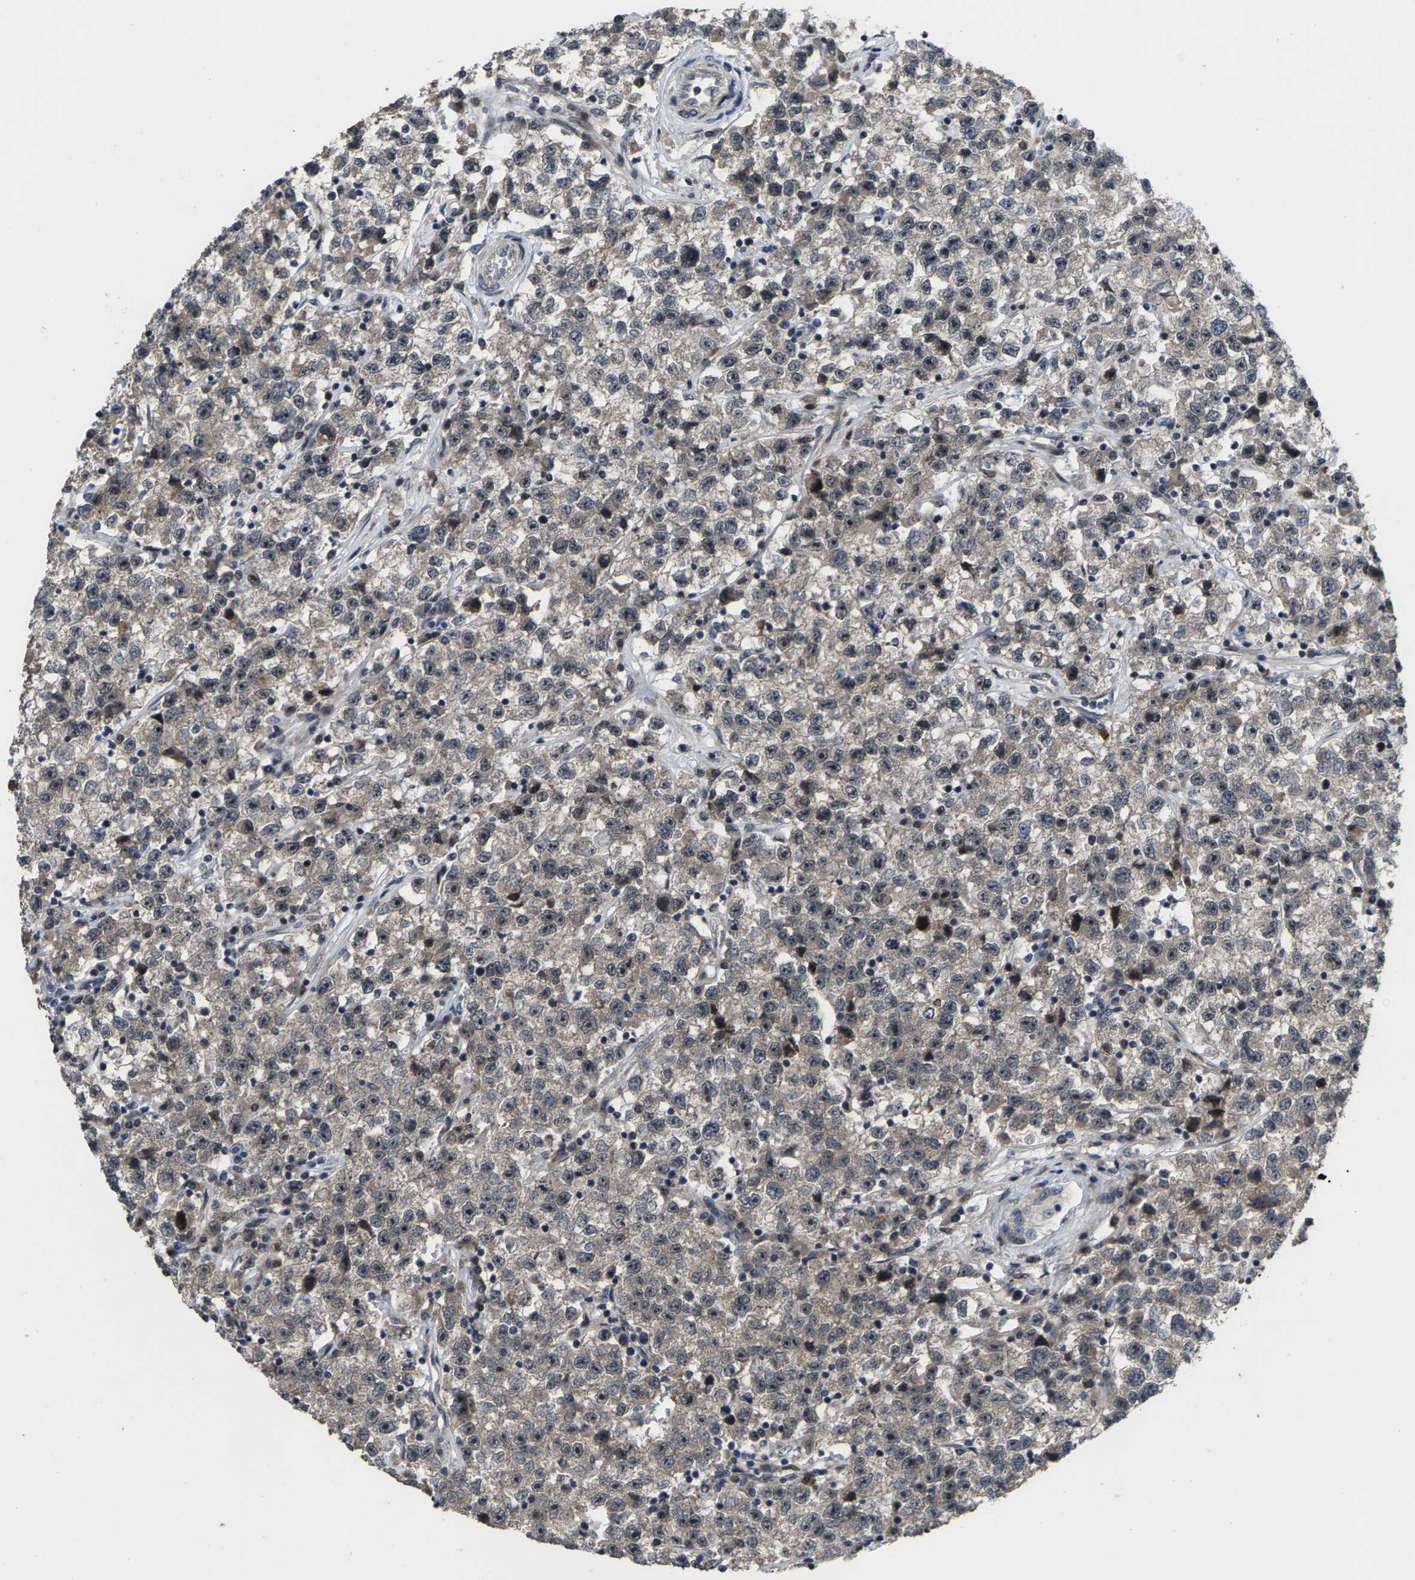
{"staining": {"intensity": "weak", "quantity": ">75%", "location": "cytoplasmic/membranous"}, "tissue": "testis cancer", "cell_type": "Tumor cells", "image_type": "cancer", "snomed": [{"axis": "morphology", "description": "Seminoma, NOS"}, {"axis": "topography", "description": "Testis"}], "caption": "DAB immunohistochemical staining of human testis cancer reveals weak cytoplasmic/membranous protein positivity in about >75% of tumor cells.", "gene": "HAUS6", "patient": {"sex": "male", "age": 22}}